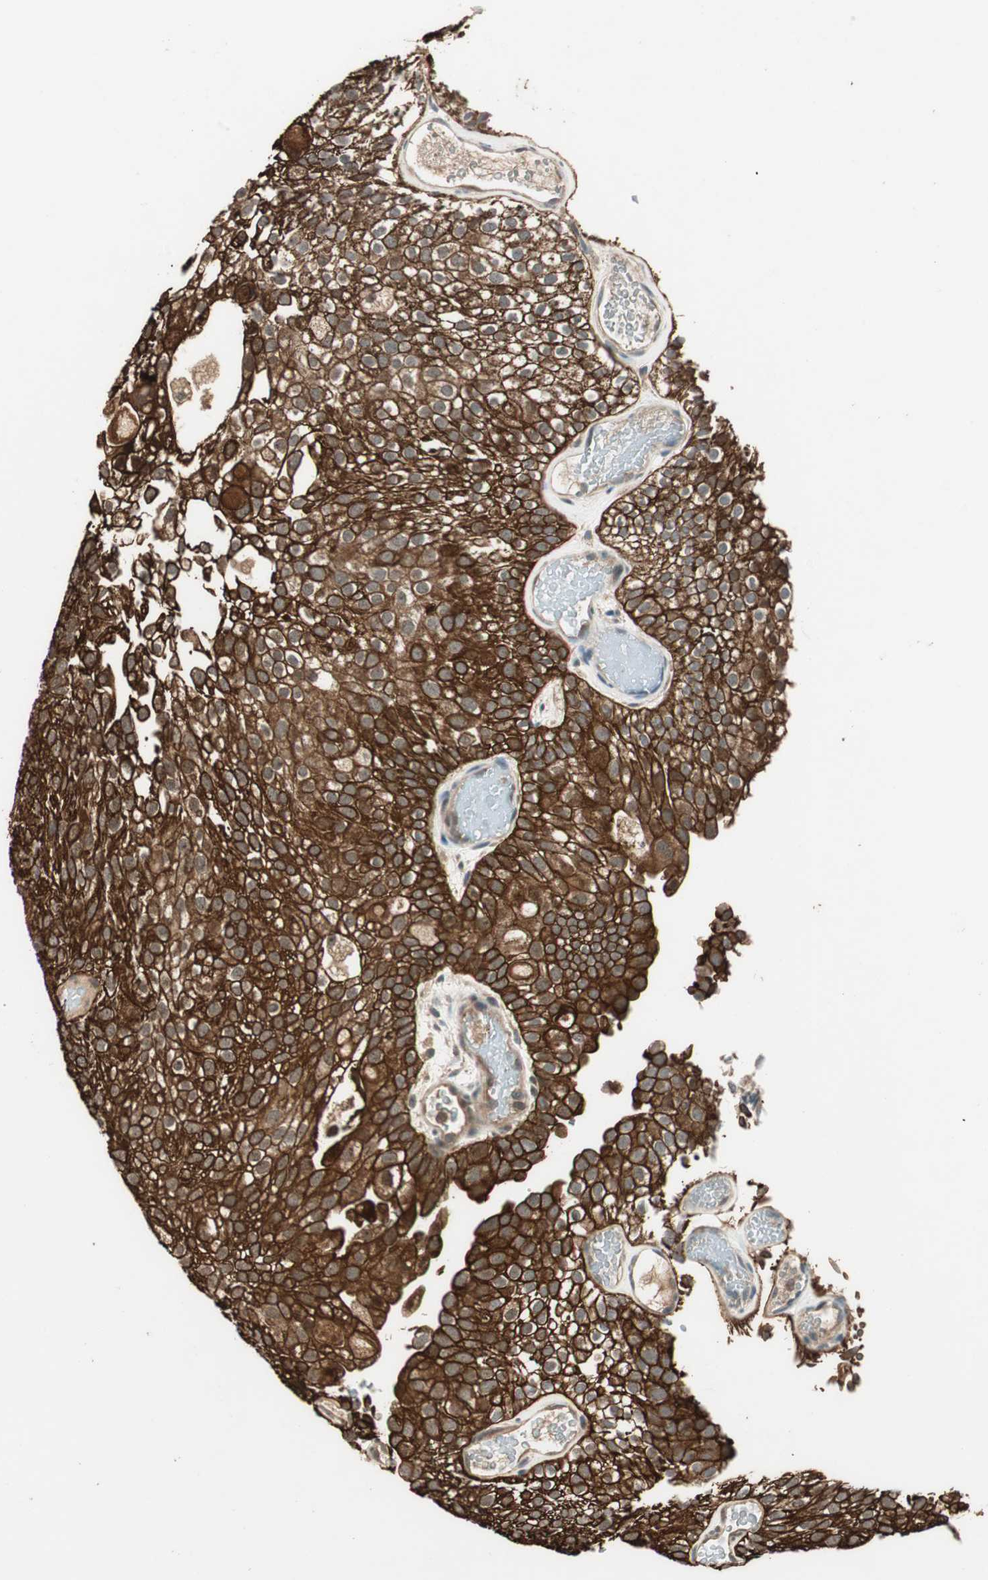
{"staining": {"intensity": "strong", "quantity": ">75%", "location": "cytoplasmic/membranous"}, "tissue": "urothelial cancer", "cell_type": "Tumor cells", "image_type": "cancer", "snomed": [{"axis": "morphology", "description": "Urothelial carcinoma, Low grade"}, {"axis": "topography", "description": "Urinary bladder"}], "caption": "A brown stain labels strong cytoplasmic/membranous positivity of a protein in low-grade urothelial carcinoma tumor cells.", "gene": "TRIM21", "patient": {"sex": "male", "age": 78}}